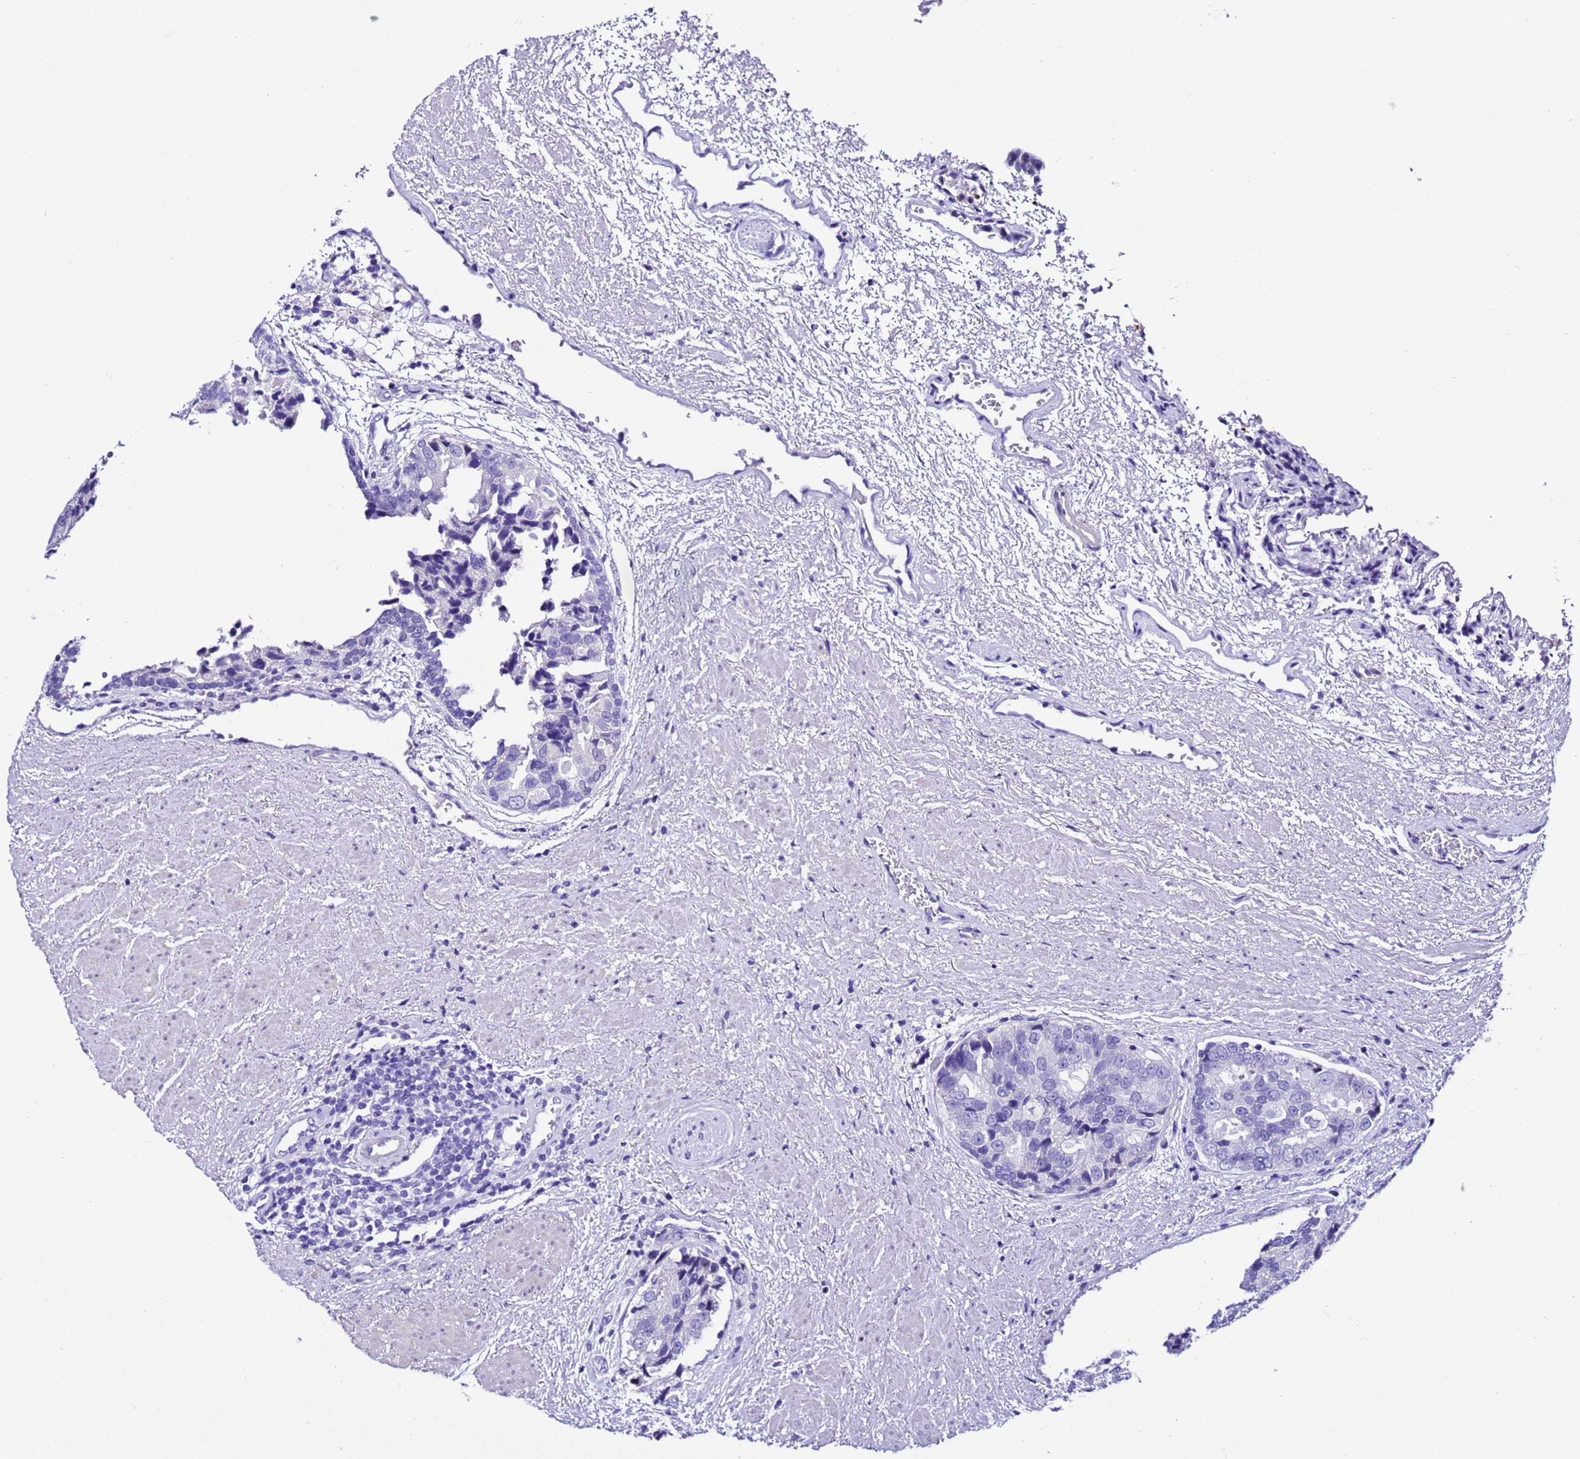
{"staining": {"intensity": "negative", "quantity": "none", "location": "none"}, "tissue": "prostate cancer", "cell_type": "Tumor cells", "image_type": "cancer", "snomed": [{"axis": "morphology", "description": "Adenocarcinoma, High grade"}, {"axis": "topography", "description": "Prostate"}], "caption": "High power microscopy histopathology image of an immunohistochemistry micrograph of prostate adenocarcinoma (high-grade), revealing no significant expression in tumor cells.", "gene": "ZNF417", "patient": {"sex": "male", "age": 70}}